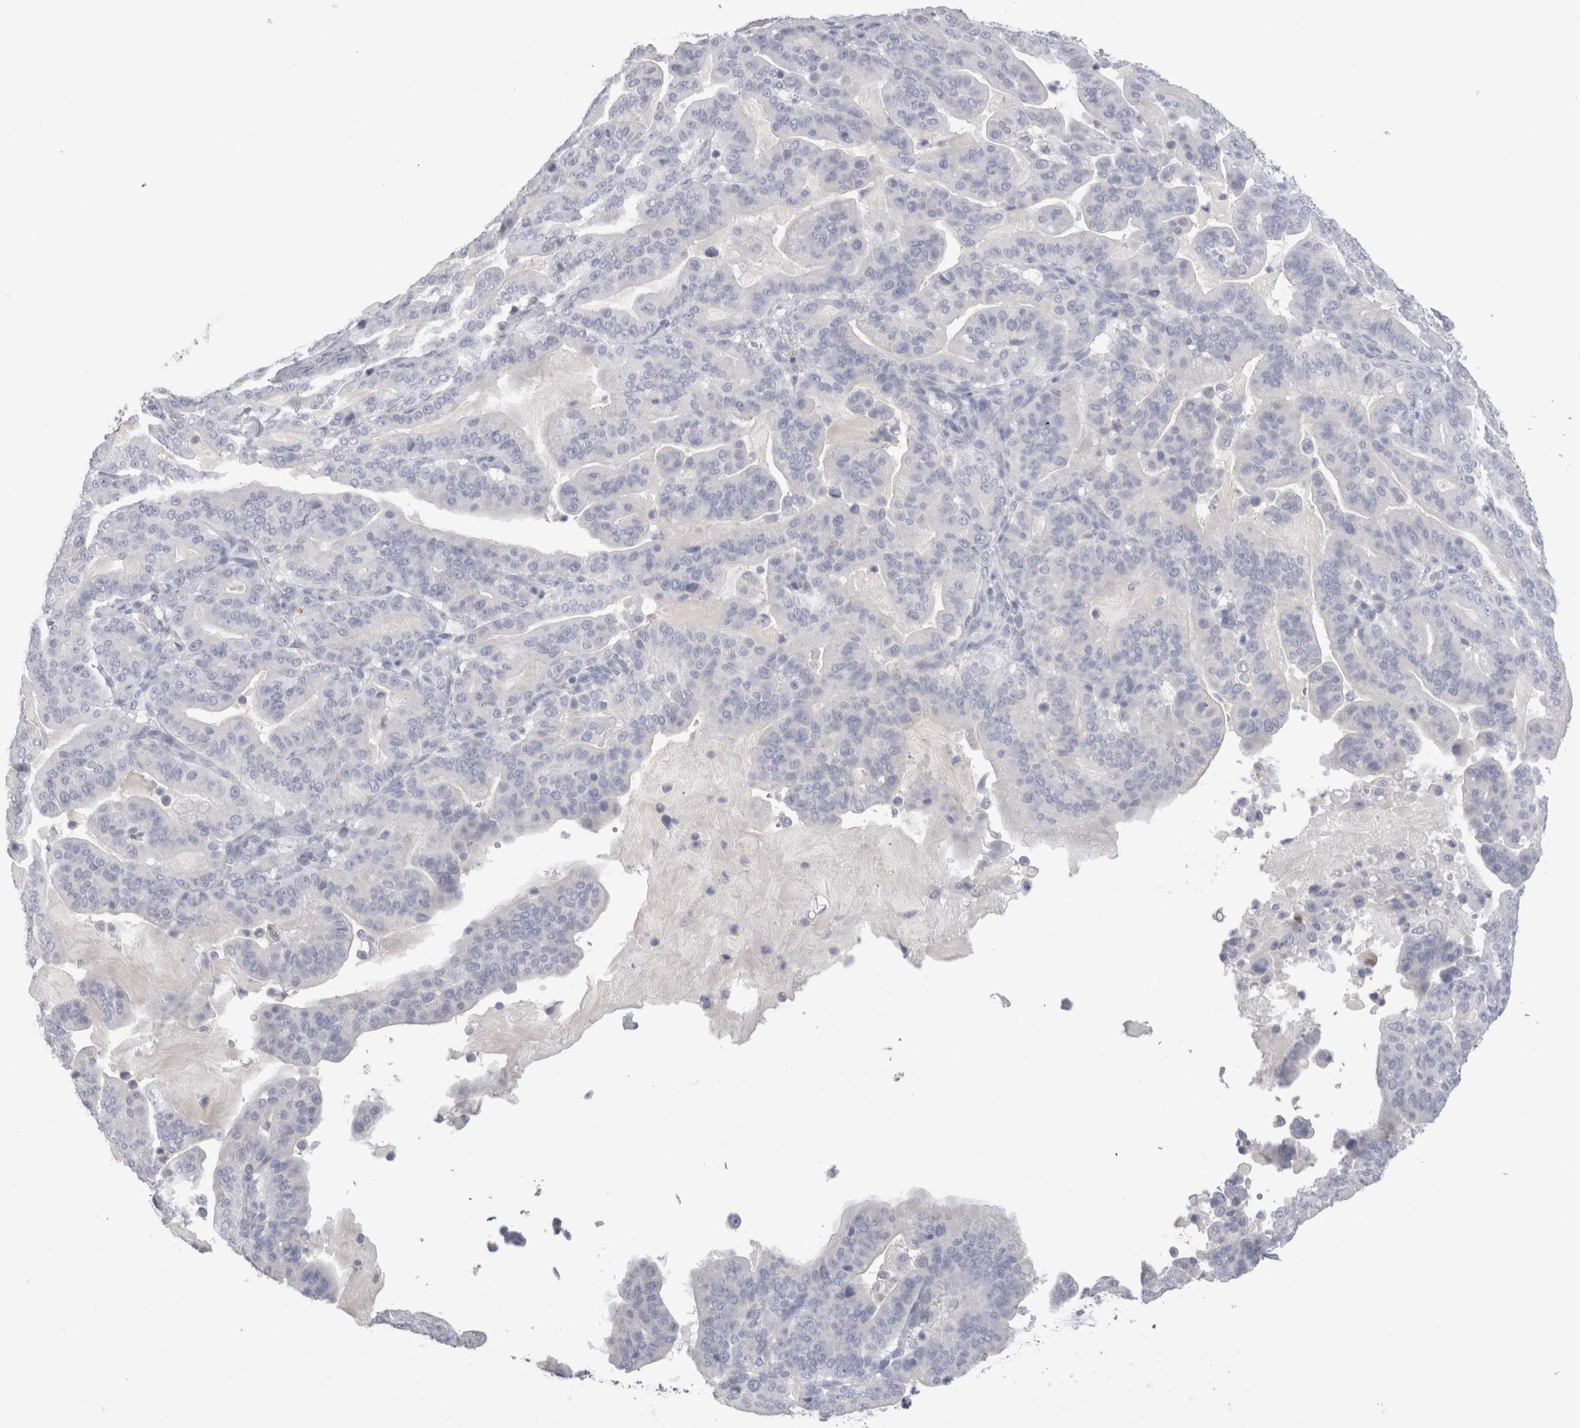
{"staining": {"intensity": "negative", "quantity": "none", "location": "none"}, "tissue": "pancreatic cancer", "cell_type": "Tumor cells", "image_type": "cancer", "snomed": [{"axis": "morphology", "description": "Adenocarcinoma, NOS"}, {"axis": "topography", "description": "Pancreas"}], "caption": "This is an IHC micrograph of human pancreatic cancer. There is no staining in tumor cells.", "gene": "SUCNR1", "patient": {"sex": "male", "age": 63}}